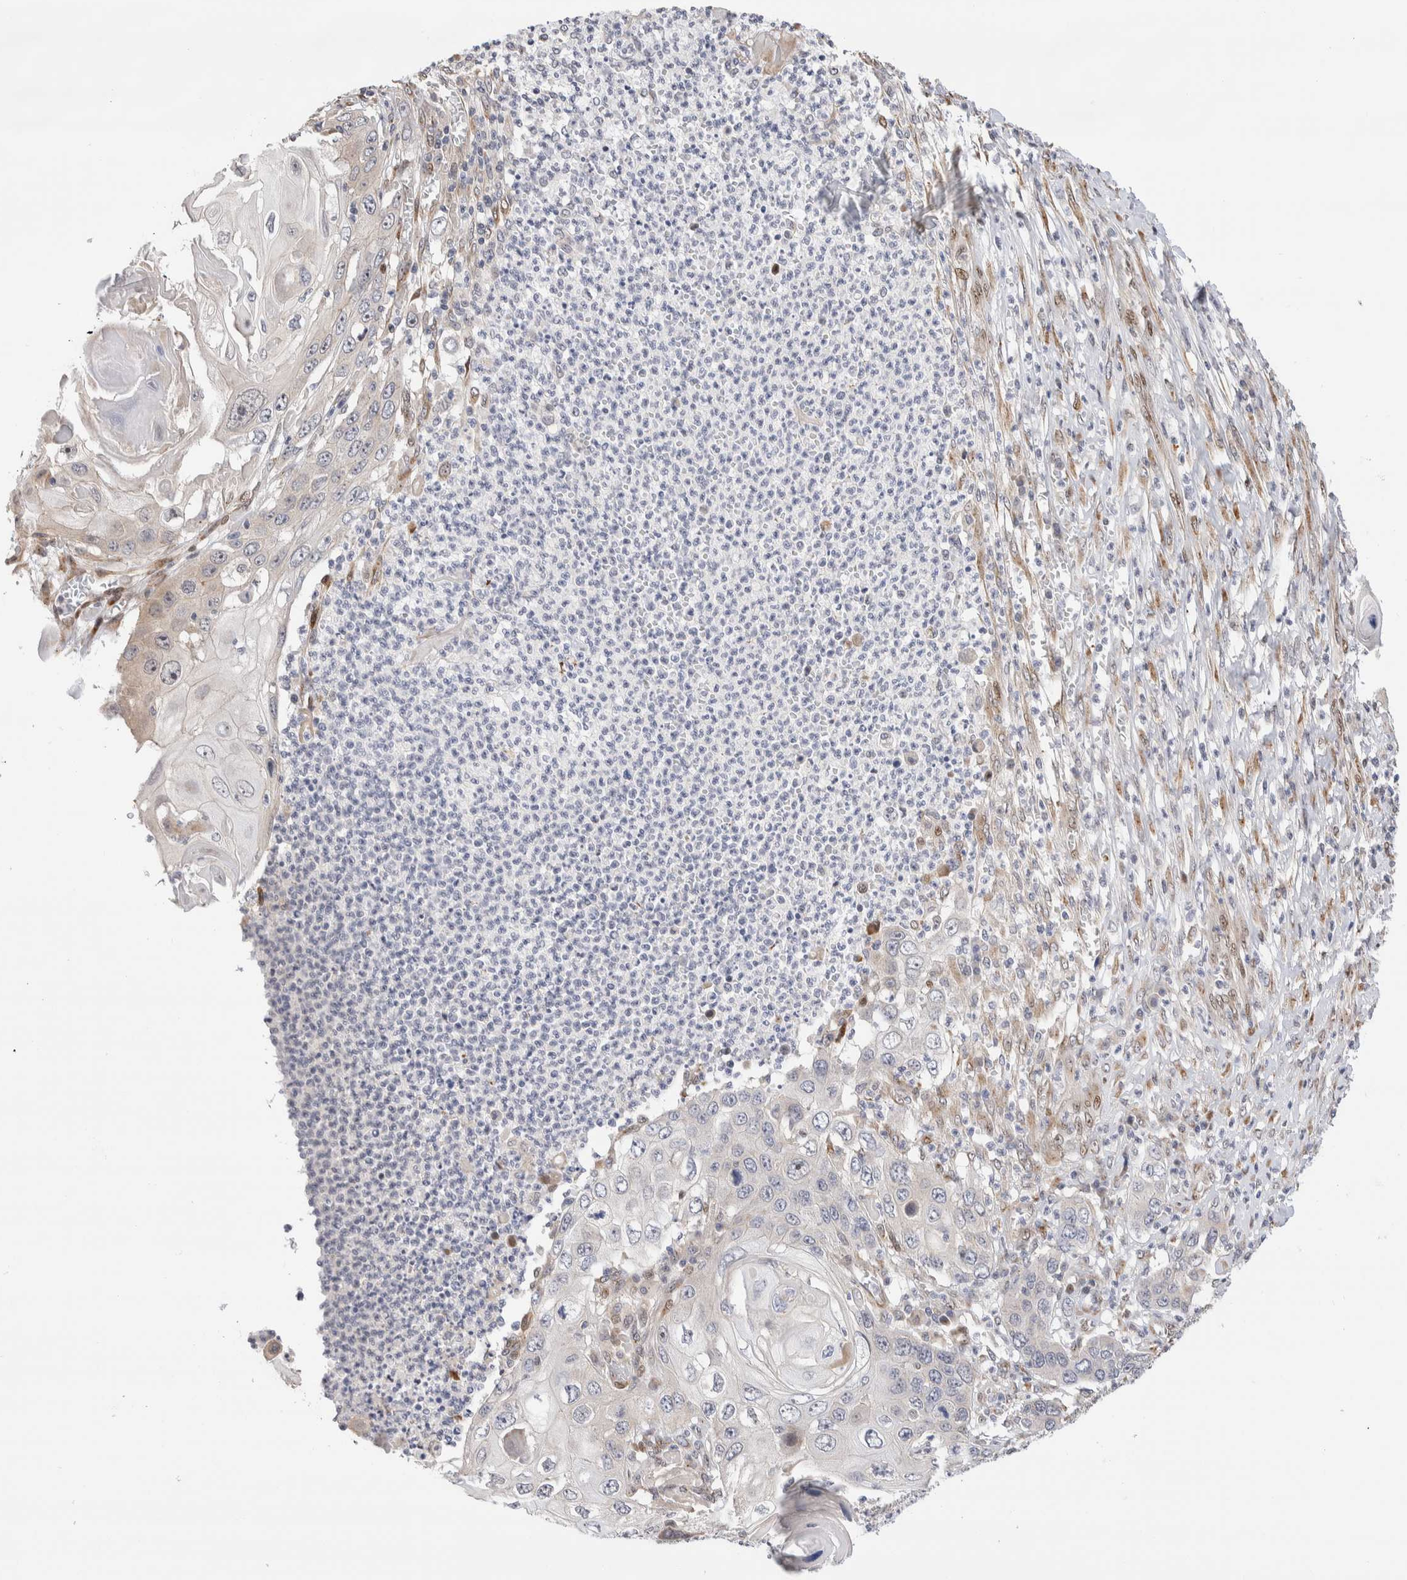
{"staining": {"intensity": "negative", "quantity": "none", "location": "none"}, "tissue": "skin cancer", "cell_type": "Tumor cells", "image_type": "cancer", "snomed": [{"axis": "morphology", "description": "Squamous cell carcinoma, NOS"}, {"axis": "topography", "description": "Skin"}], "caption": "High magnification brightfield microscopy of skin squamous cell carcinoma stained with DAB (brown) and counterstained with hematoxylin (blue): tumor cells show no significant positivity.", "gene": "NSMAF", "patient": {"sex": "male", "age": 55}}